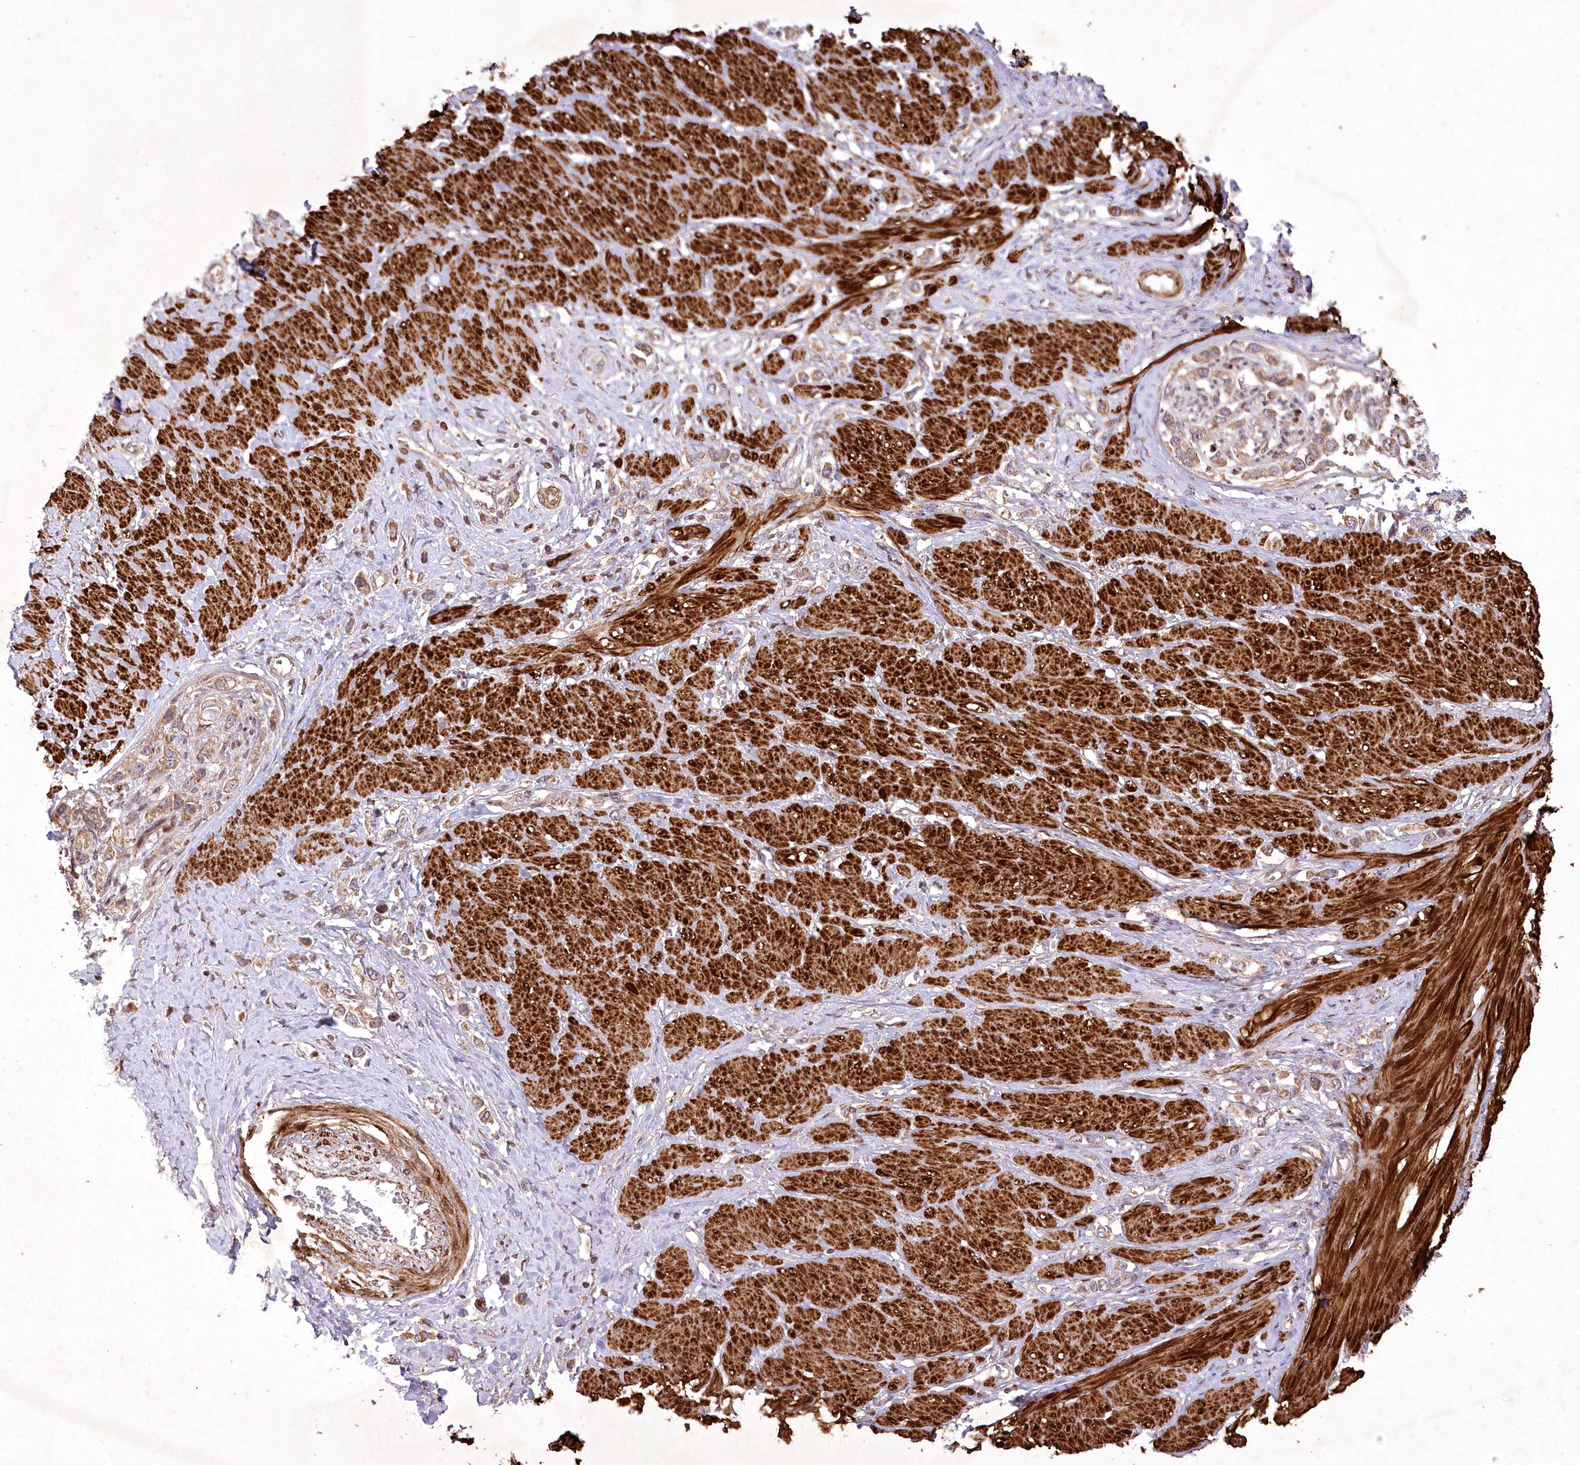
{"staining": {"intensity": "moderate", "quantity": ">75%", "location": "cytoplasmic/membranous"}, "tissue": "stomach cancer", "cell_type": "Tumor cells", "image_type": "cancer", "snomed": [{"axis": "morphology", "description": "Adenocarcinoma, NOS"}, {"axis": "topography", "description": "Stomach"}], "caption": "Immunohistochemistry (DAB) staining of human adenocarcinoma (stomach) demonstrates moderate cytoplasmic/membranous protein staining in about >75% of tumor cells. The staining was performed using DAB, with brown indicating positive protein expression. Nuclei are stained blue with hematoxylin.", "gene": "PSTK", "patient": {"sex": "female", "age": 65}}